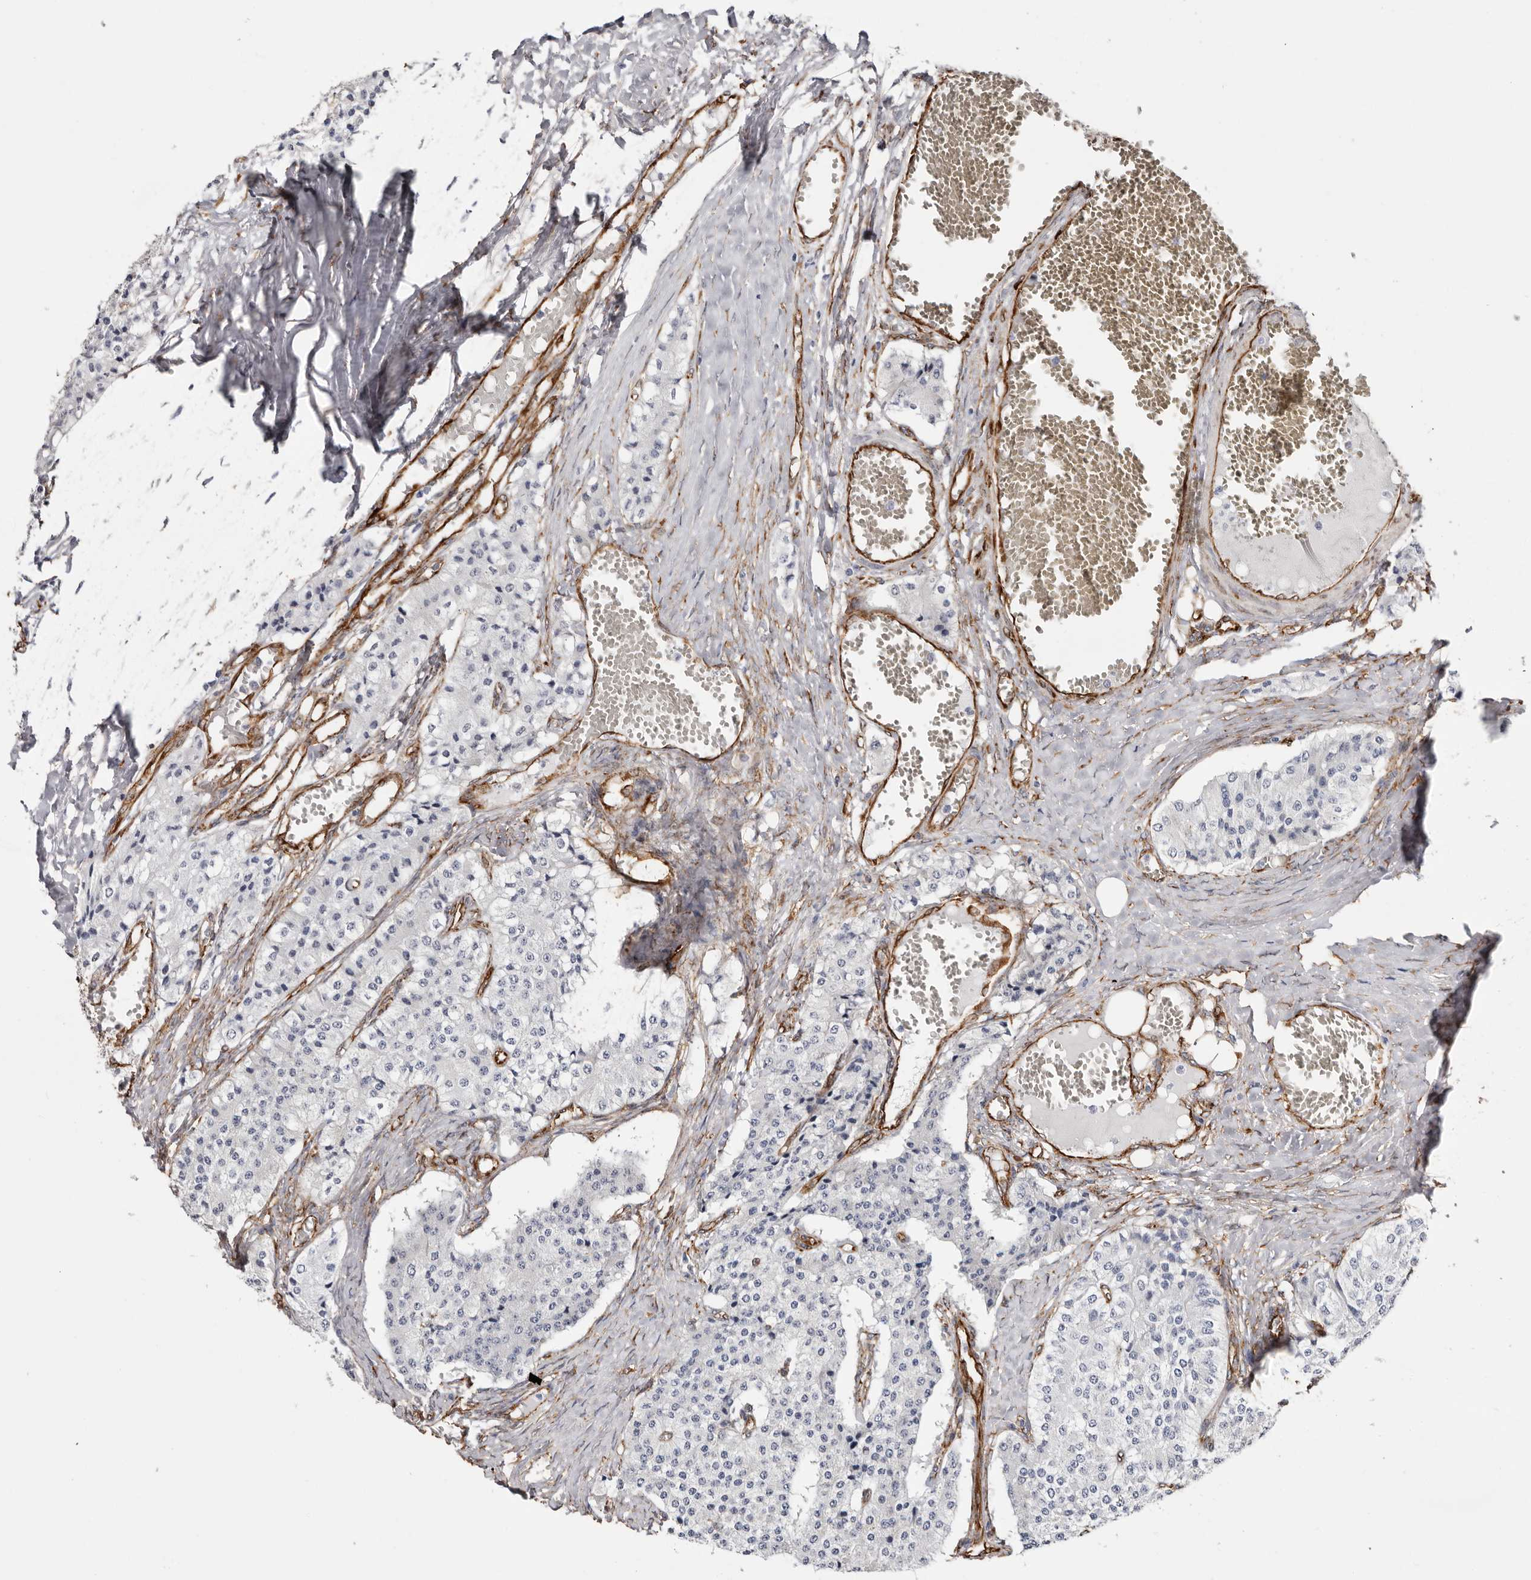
{"staining": {"intensity": "negative", "quantity": "none", "location": "none"}, "tissue": "carcinoid", "cell_type": "Tumor cells", "image_type": "cancer", "snomed": [{"axis": "morphology", "description": "Carcinoid, malignant, NOS"}, {"axis": "topography", "description": "Colon"}], "caption": "A photomicrograph of human carcinoid is negative for staining in tumor cells. Nuclei are stained in blue.", "gene": "SEMA3E", "patient": {"sex": "female", "age": 52}}